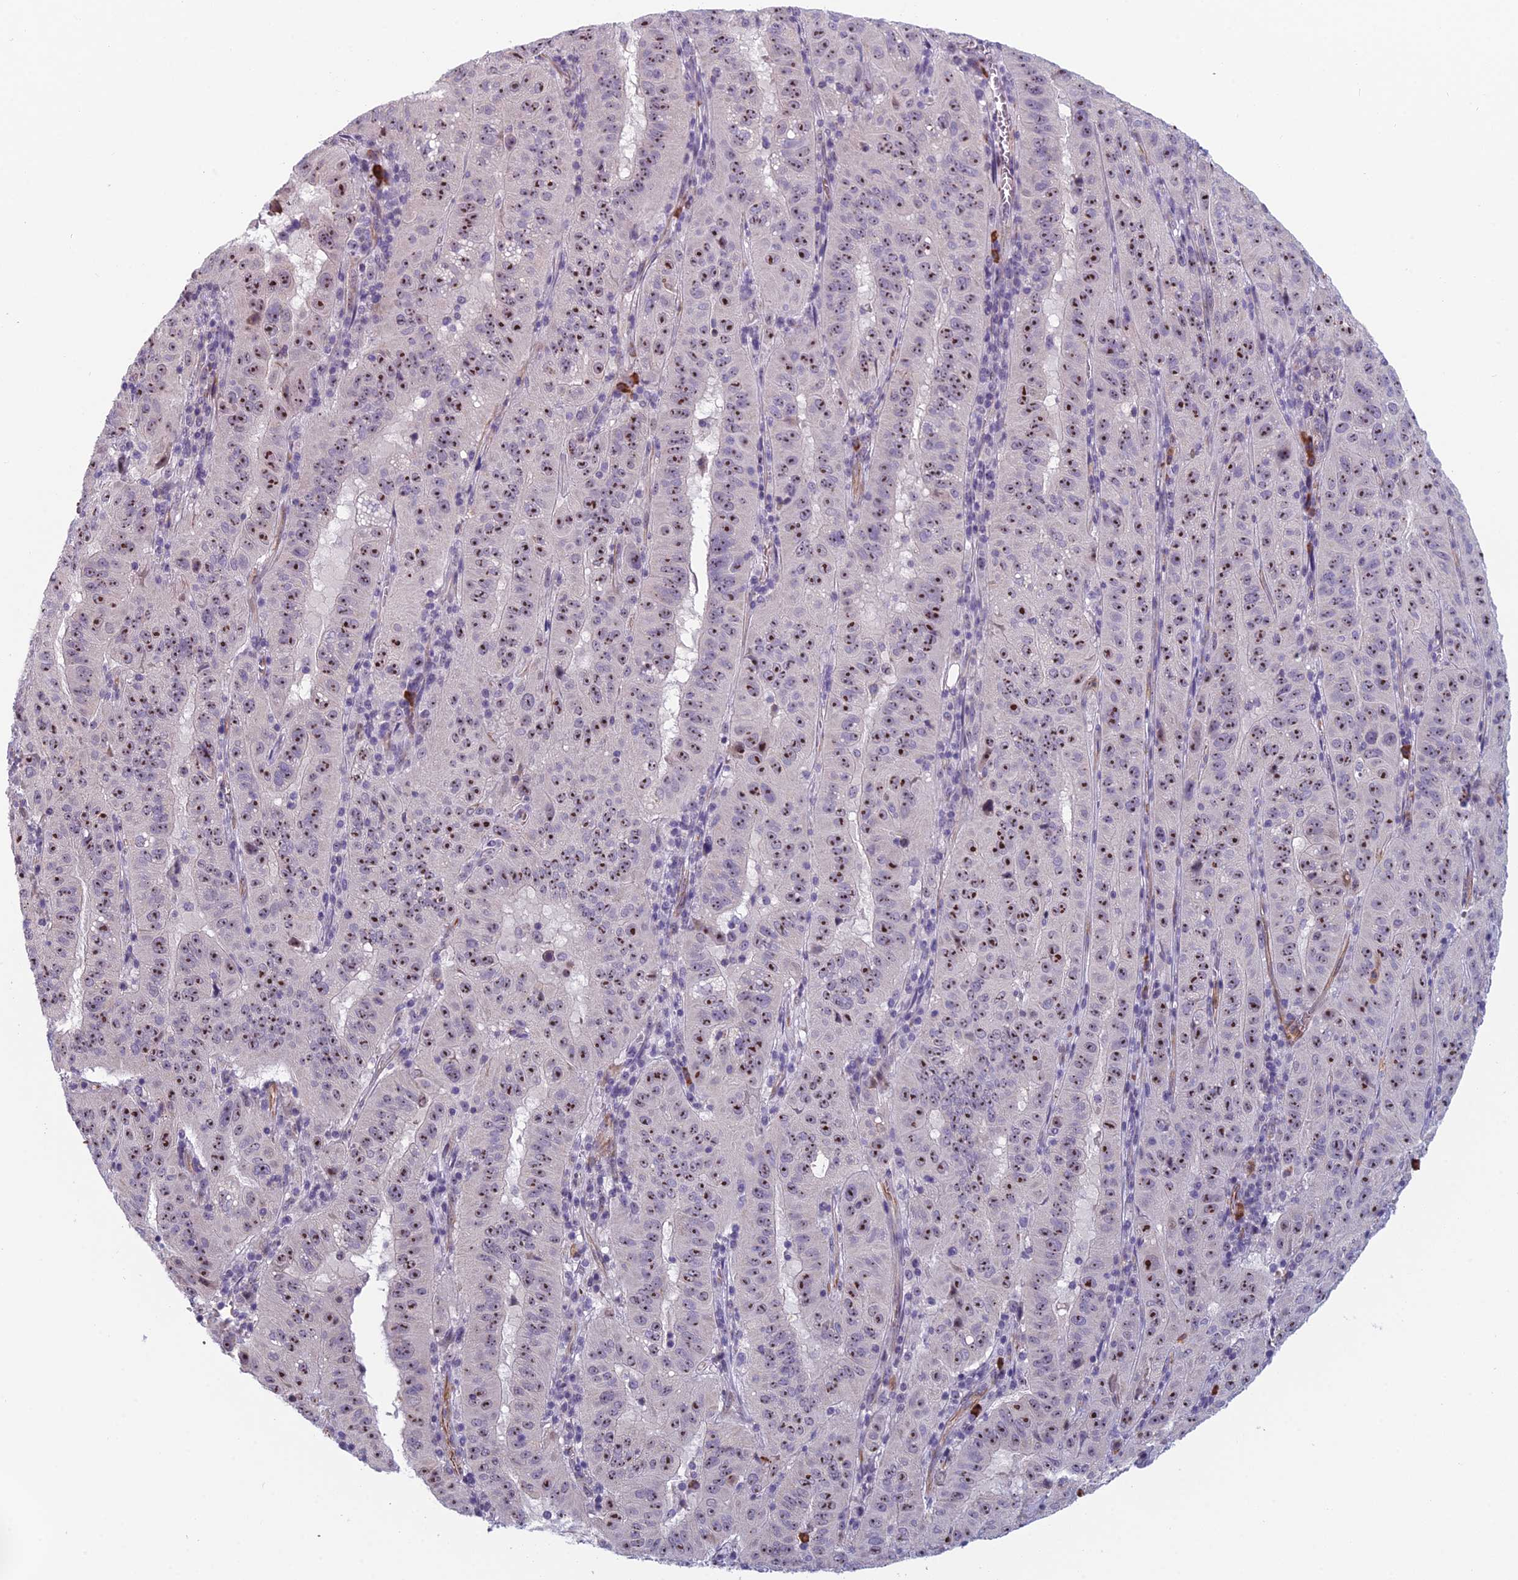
{"staining": {"intensity": "strong", "quantity": ">75%", "location": "cytoplasmic/membranous"}, "tissue": "pancreatic cancer", "cell_type": "Tumor cells", "image_type": "cancer", "snomed": [{"axis": "morphology", "description": "Adenocarcinoma, NOS"}, {"axis": "topography", "description": "Pancreas"}], "caption": "High-power microscopy captured an immunohistochemistry (IHC) image of pancreatic adenocarcinoma, revealing strong cytoplasmic/membranous staining in approximately >75% of tumor cells.", "gene": "NOC2L", "patient": {"sex": "male", "age": 63}}